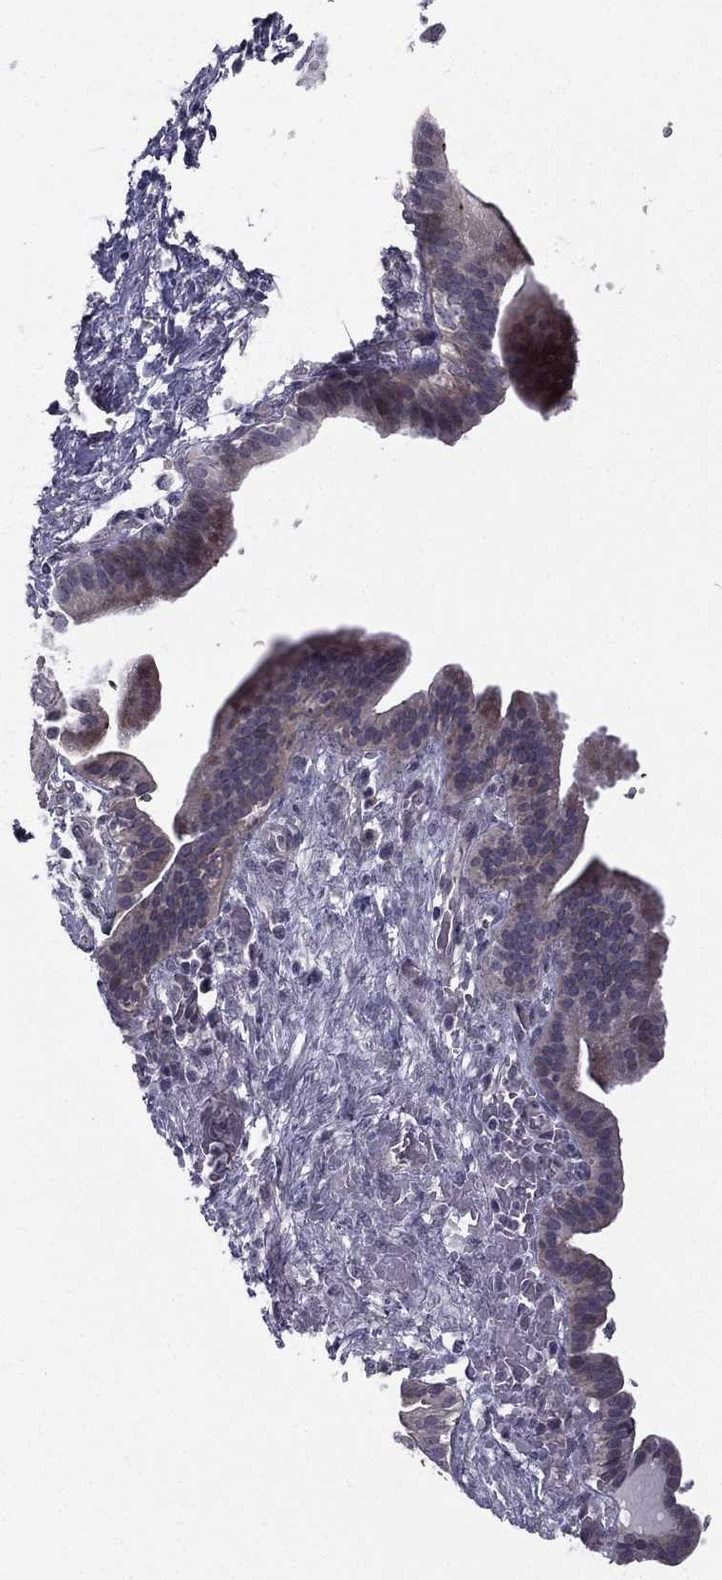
{"staining": {"intensity": "negative", "quantity": "none", "location": "none"}, "tissue": "pancreatic cancer", "cell_type": "Tumor cells", "image_type": "cancer", "snomed": [{"axis": "morphology", "description": "Adenocarcinoma, NOS"}, {"axis": "topography", "description": "Pancreas"}], "caption": "A micrograph of pancreatic cancer (adenocarcinoma) stained for a protein reveals no brown staining in tumor cells. Brightfield microscopy of immunohistochemistry stained with DAB (brown) and hematoxylin (blue), captured at high magnification.", "gene": "ACTRT2", "patient": {"sex": "male", "age": 44}}